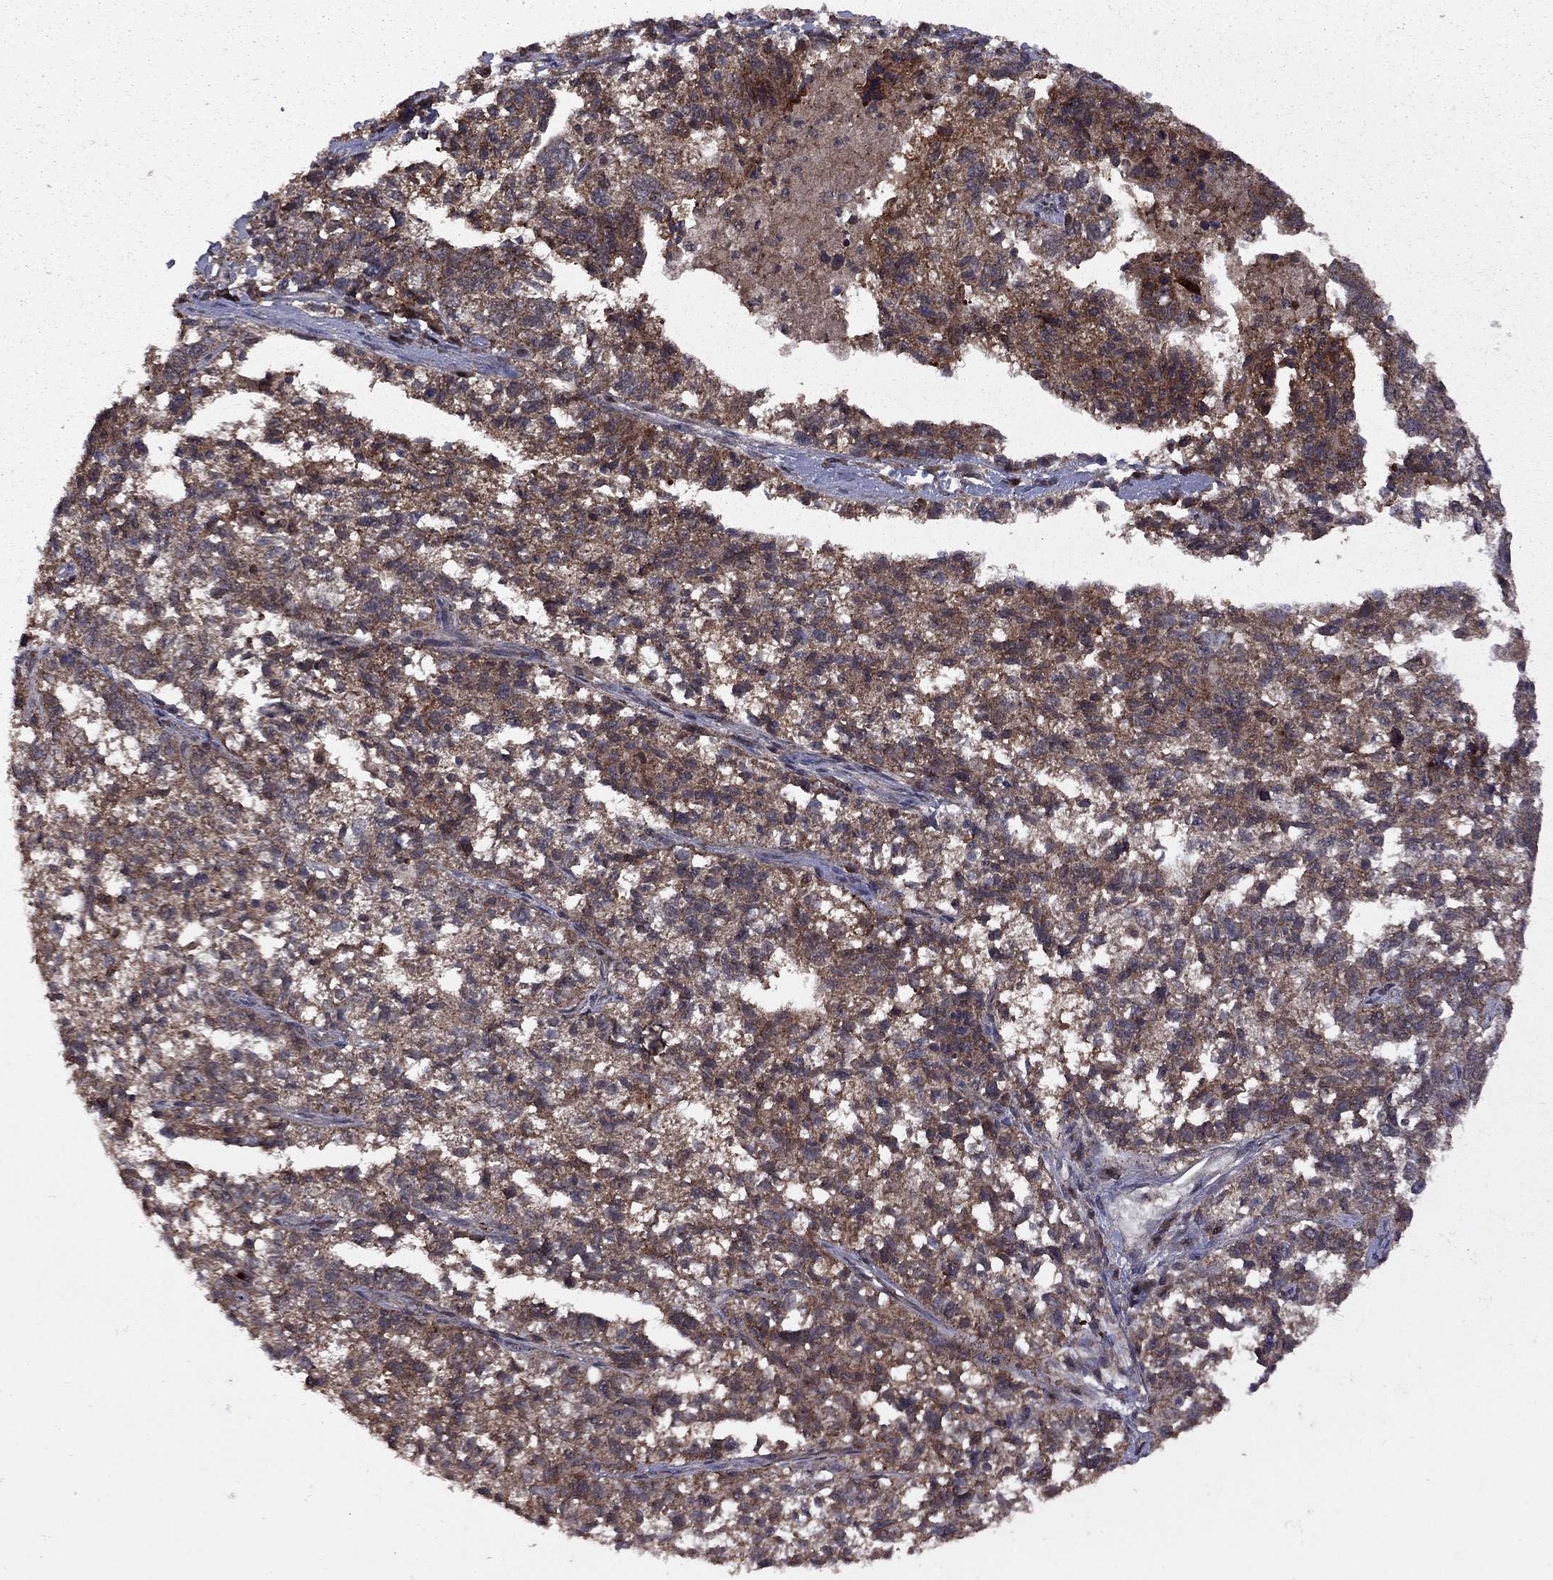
{"staining": {"intensity": "moderate", "quantity": ">75%", "location": "cytoplasmic/membranous"}, "tissue": "ovarian cancer", "cell_type": "Tumor cells", "image_type": "cancer", "snomed": [{"axis": "morphology", "description": "Cystadenocarcinoma, serous, NOS"}, {"axis": "topography", "description": "Ovary"}], "caption": "DAB immunohistochemical staining of ovarian cancer (serous cystadenocarcinoma) exhibits moderate cytoplasmic/membranous protein expression in about >75% of tumor cells.", "gene": "IPP", "patient": {"sex": "female", "age": 71}}